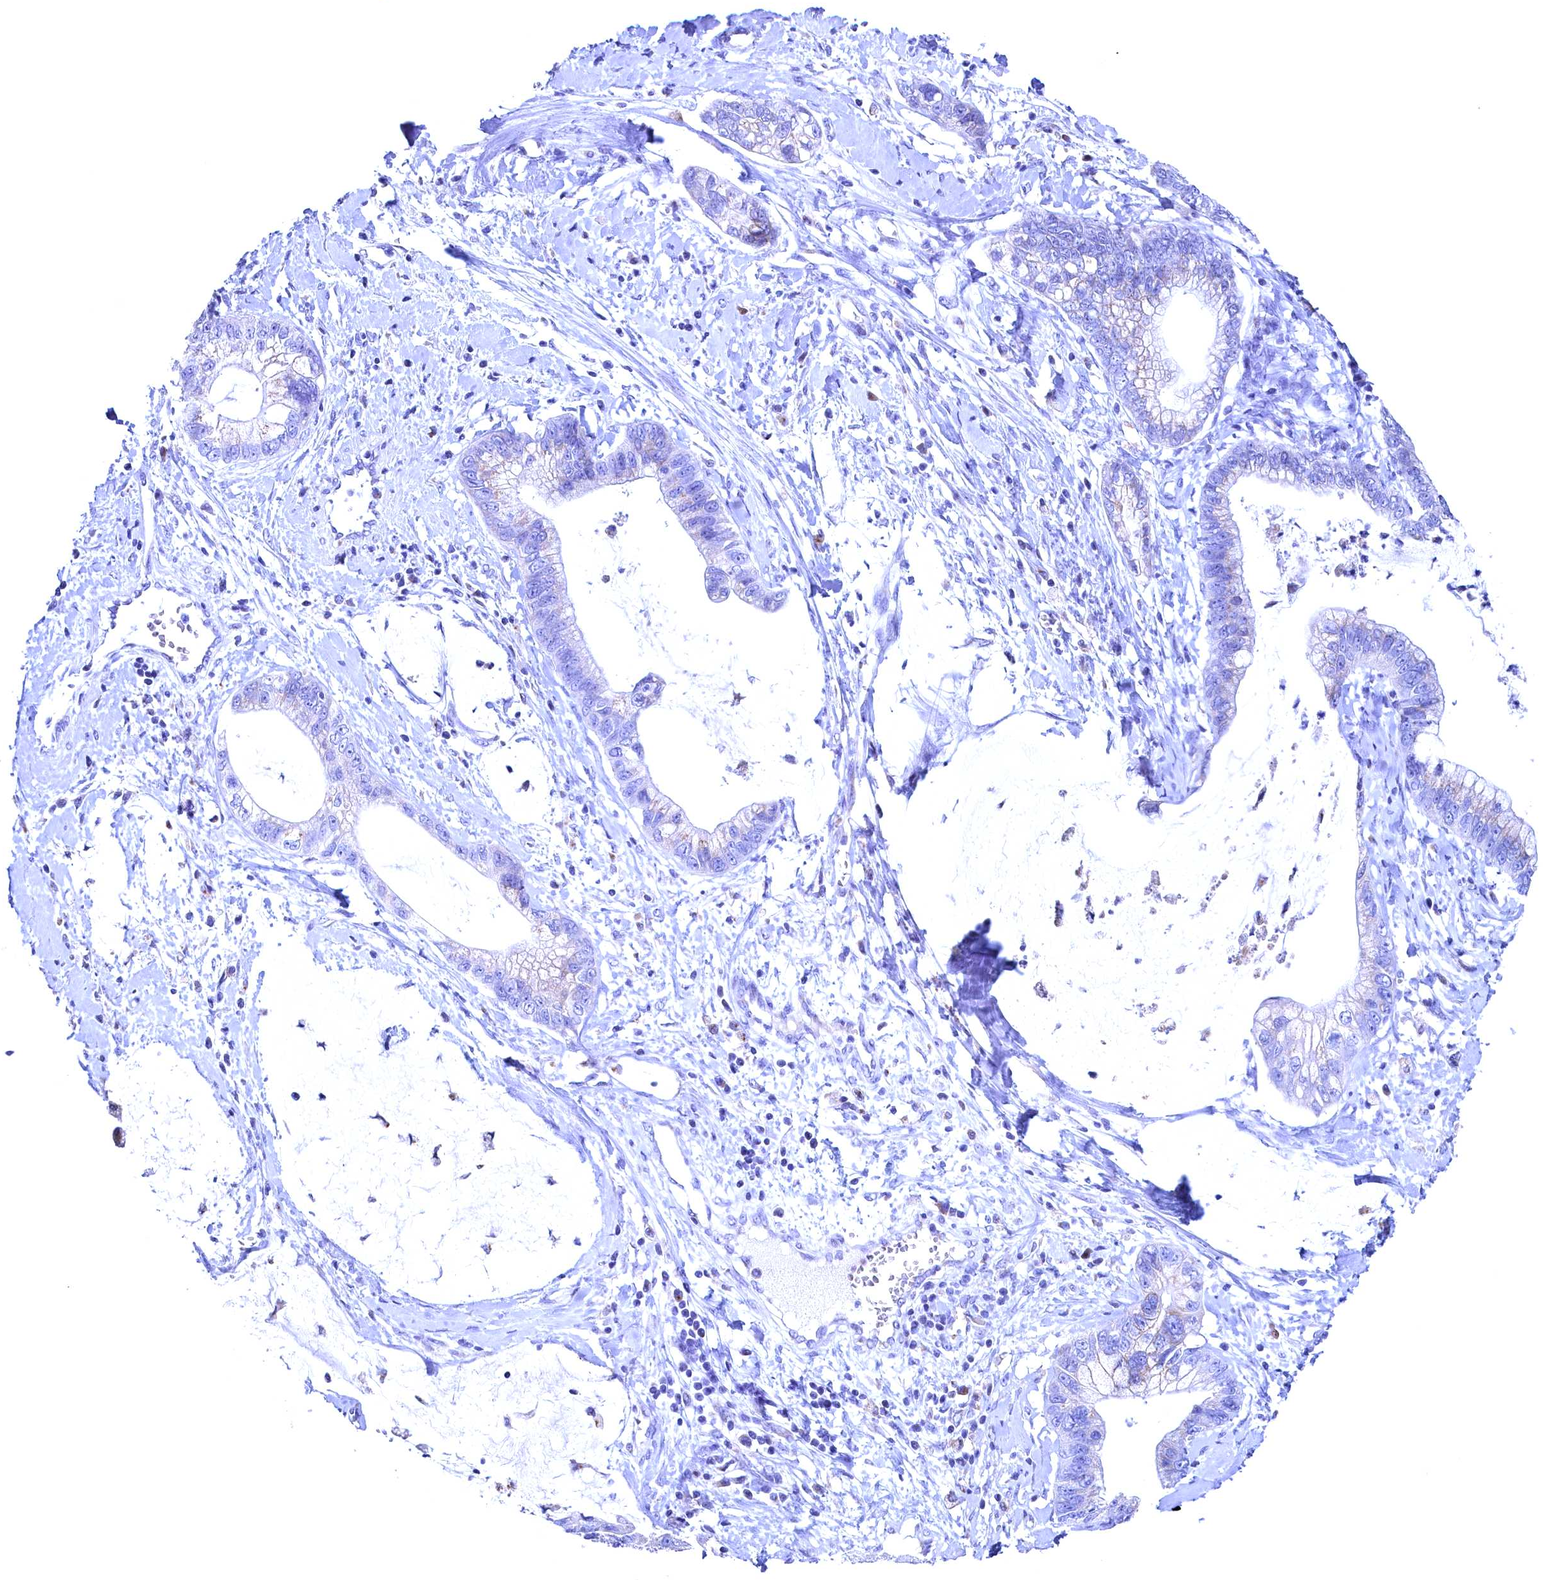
{"staining": {"intensity": "negative", "quantity": "none", "location": "none"}, "tissue": "cervical cancer", "cell_type": "Tumor cells", "image_type": "cancer", "snomed": [{"axis": "morphology", "description": "Adenocarcinoma, NOS"}, {"axis": "topography", "description": "Cervix"}], "caption": "An image of human cervical cancer is negative for staining in tumor cells. (Brightfield microscopy of DAB immunohistochemistry at high magnification).", "gene": "GPR108", "patient": {"sex": "female", "age": 44}}